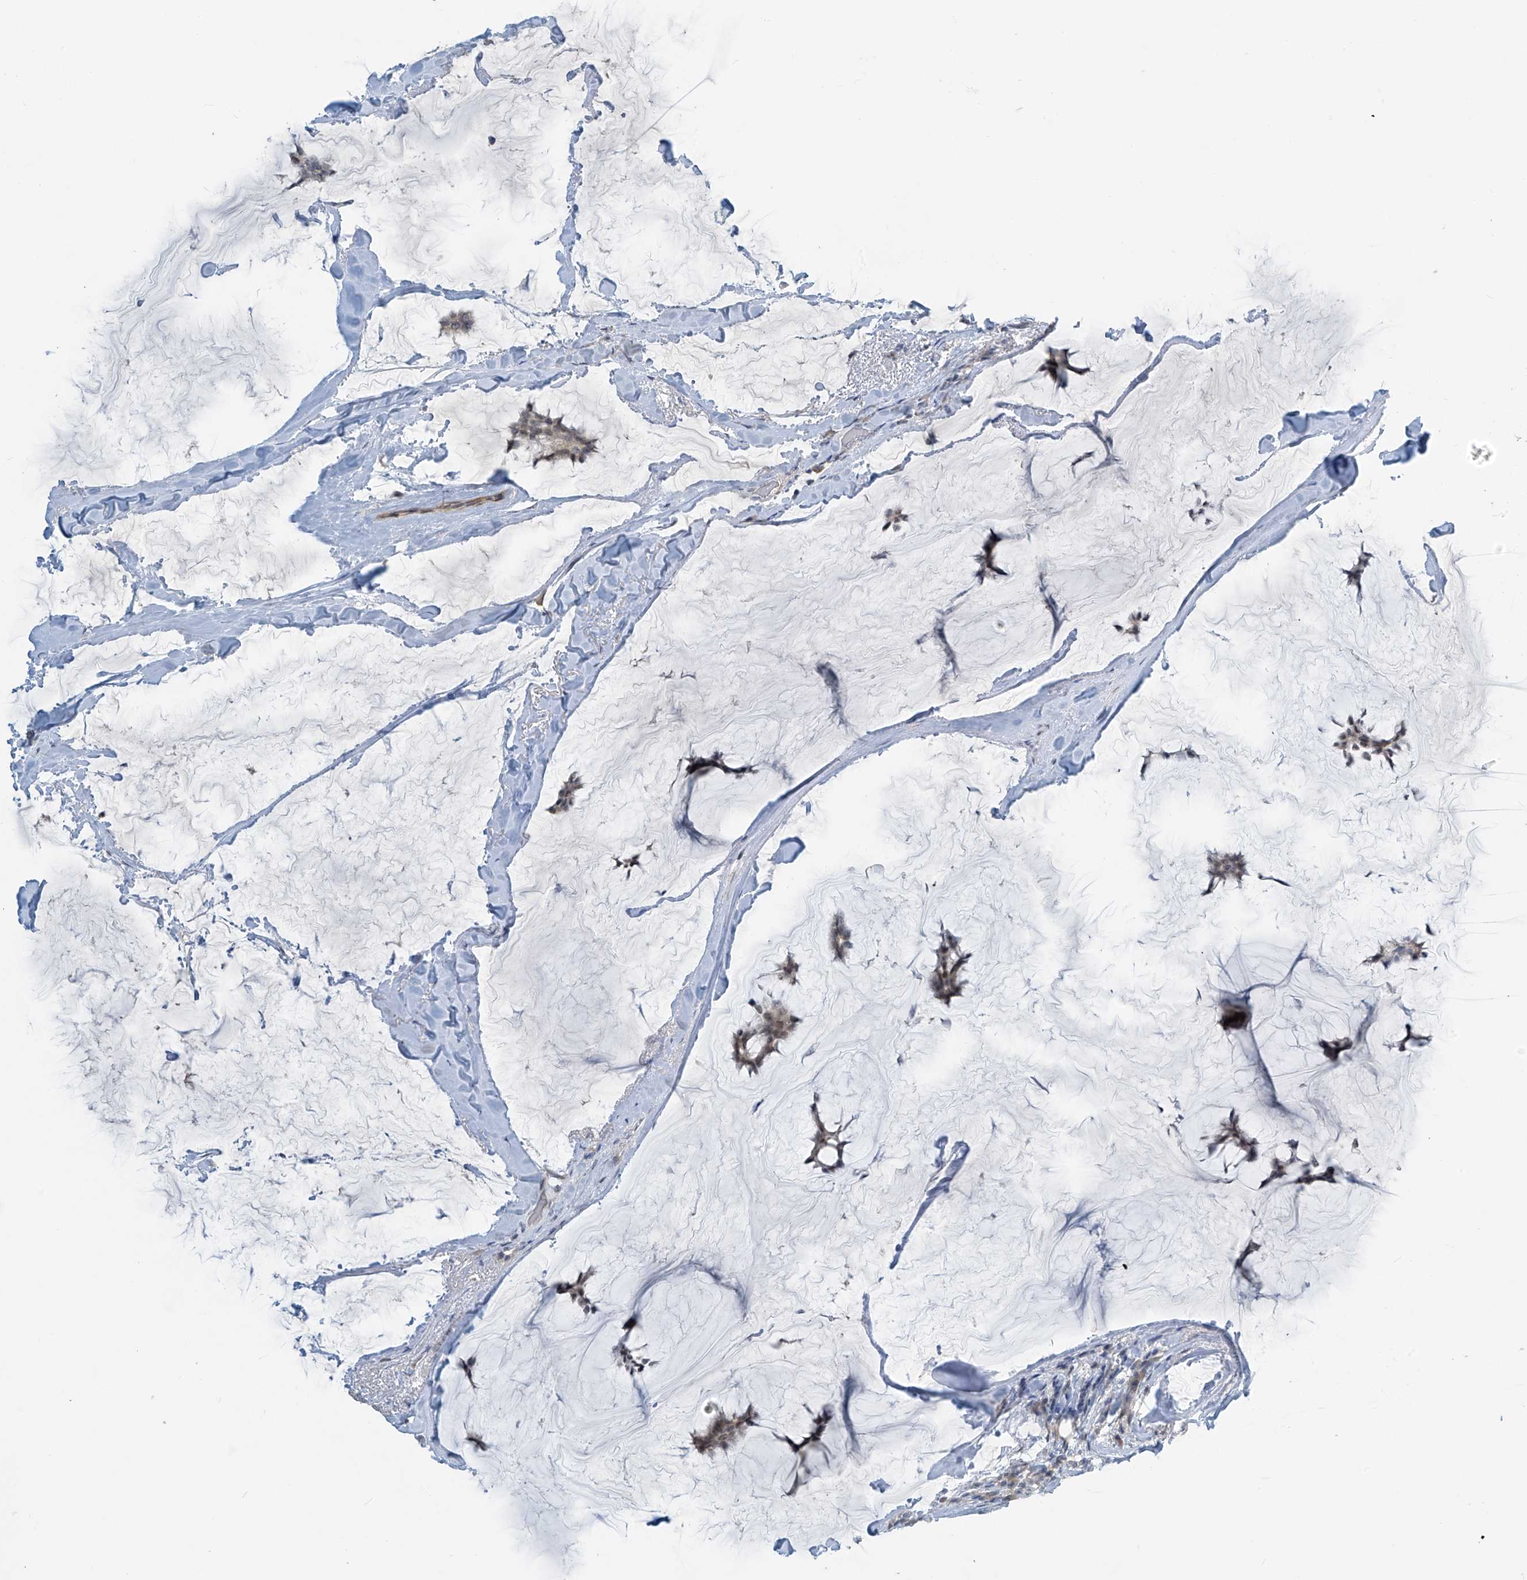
{"staining": {"intensity": "negative", "quantity": "none", "location": "none"}, "tissue": "breast cancer", "cell_type": "Tumor cells", "image_type": "cancer", "snomed": [{"axis": "morphology", "description": "Duct carcinoma"}, {"axis": "topography", "description": "Breast"}], "caption": "This is an immunohistochemistry (IHC) histopathology image of breast intraductal carcinoma. There is no staining in tumor cells.", "gene": "METAP1D", "patient": {"sex": "female", "age": 93}}